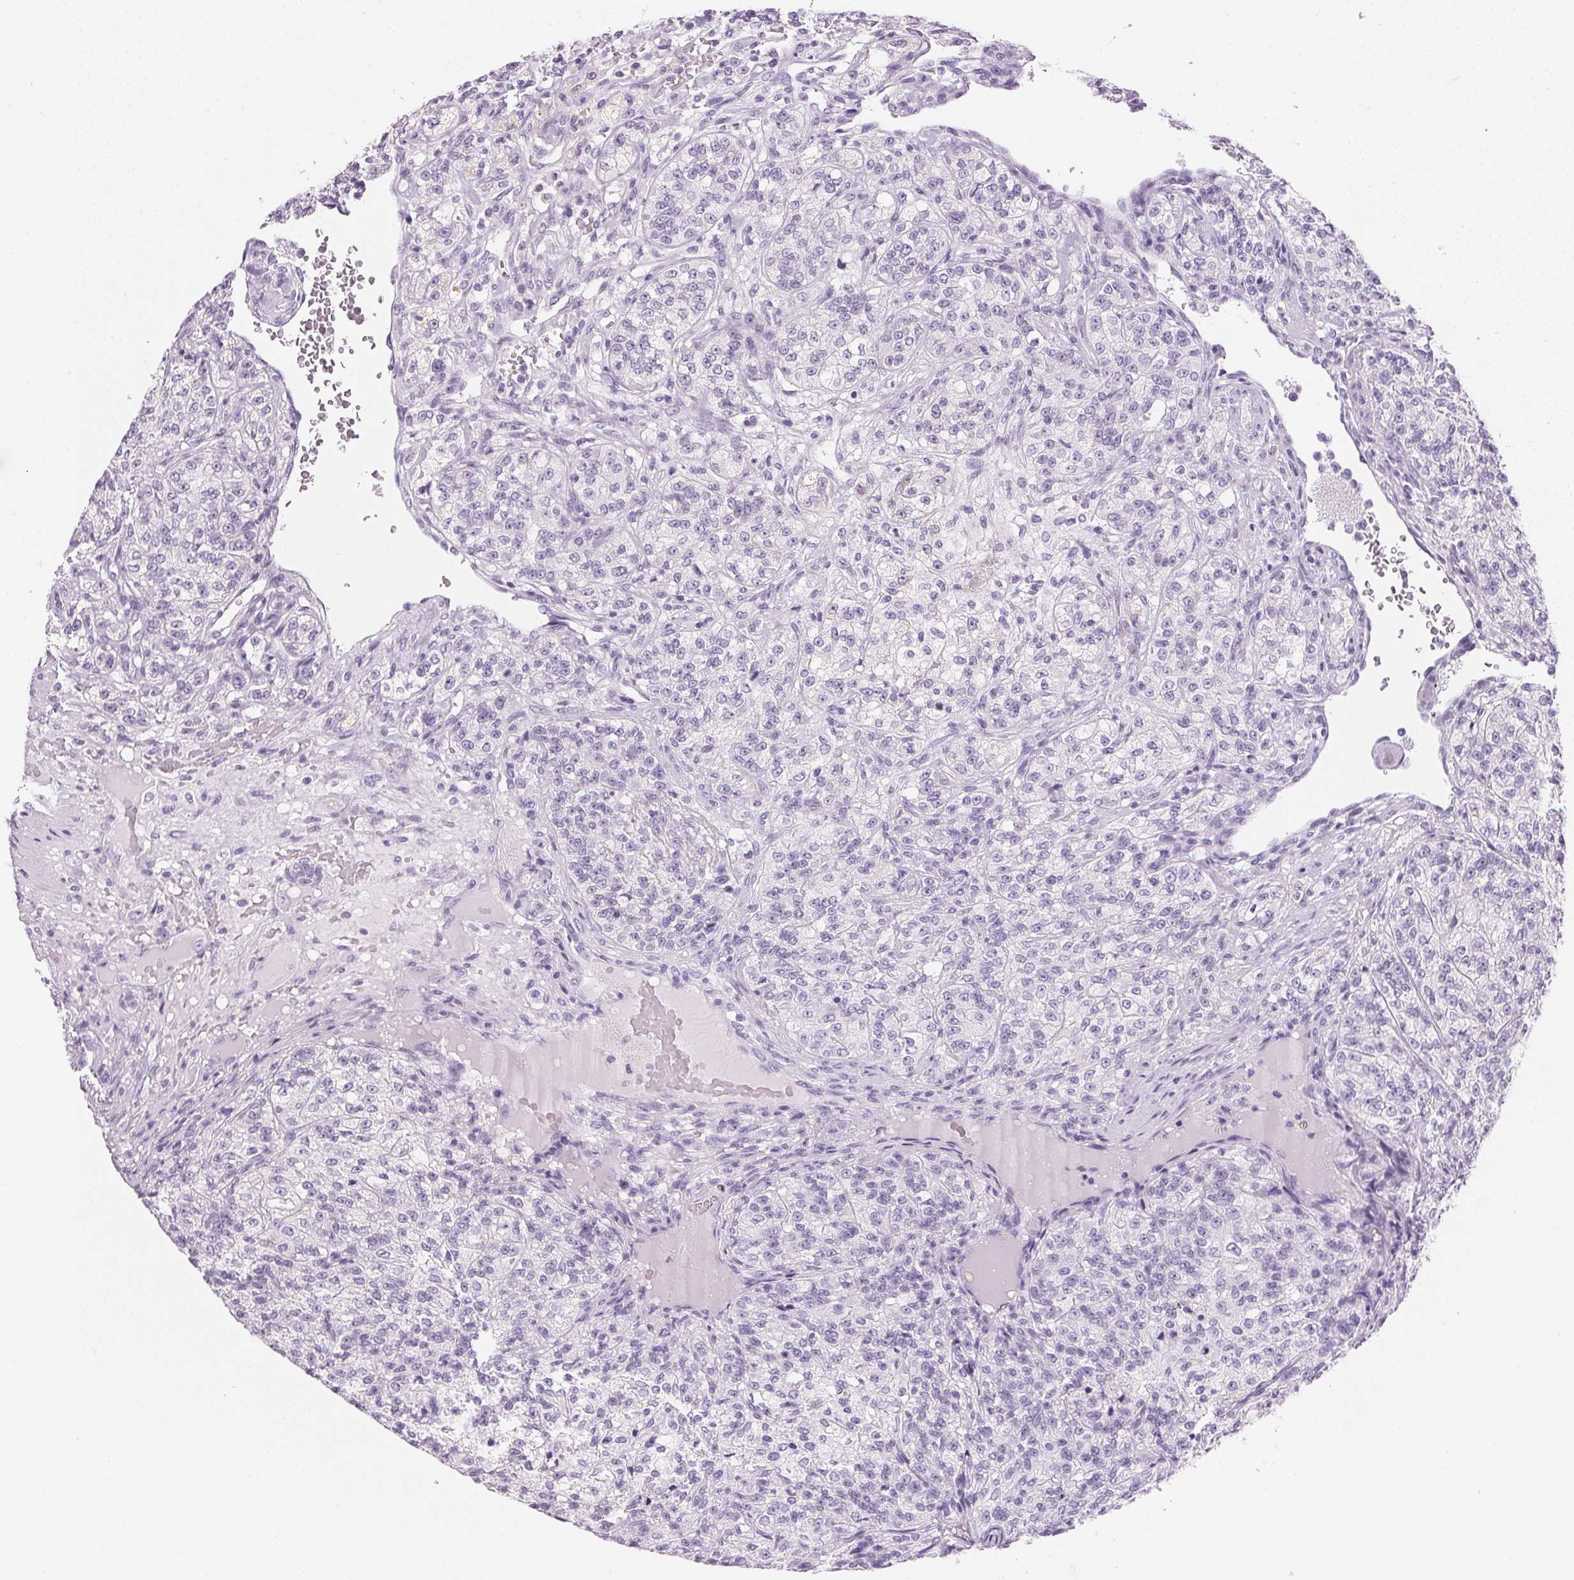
{"staining": {"intensity": "weak", "quantity": "<25%", "location": "cytoplasmic/membranous"}, "tissue": "renal cancer", "cell_type": "Tumor cells", "image_type": "cancer", "snomed": [{"axis": "morphology", "description": "Adenocarcinoma, NOS"}, {"axis": "topography", "description": "Kidney"}], "caption": "Renal adenocarcinoma was stained to show a protein in brown. There is no significant staining in tumor cells. (Brightfield microscopy of DAB (3,3'-diaminobenzidine) IHC at high magnification).", "gene": "IGFBP1", "patient": {"sex": "female", "age": 63}}